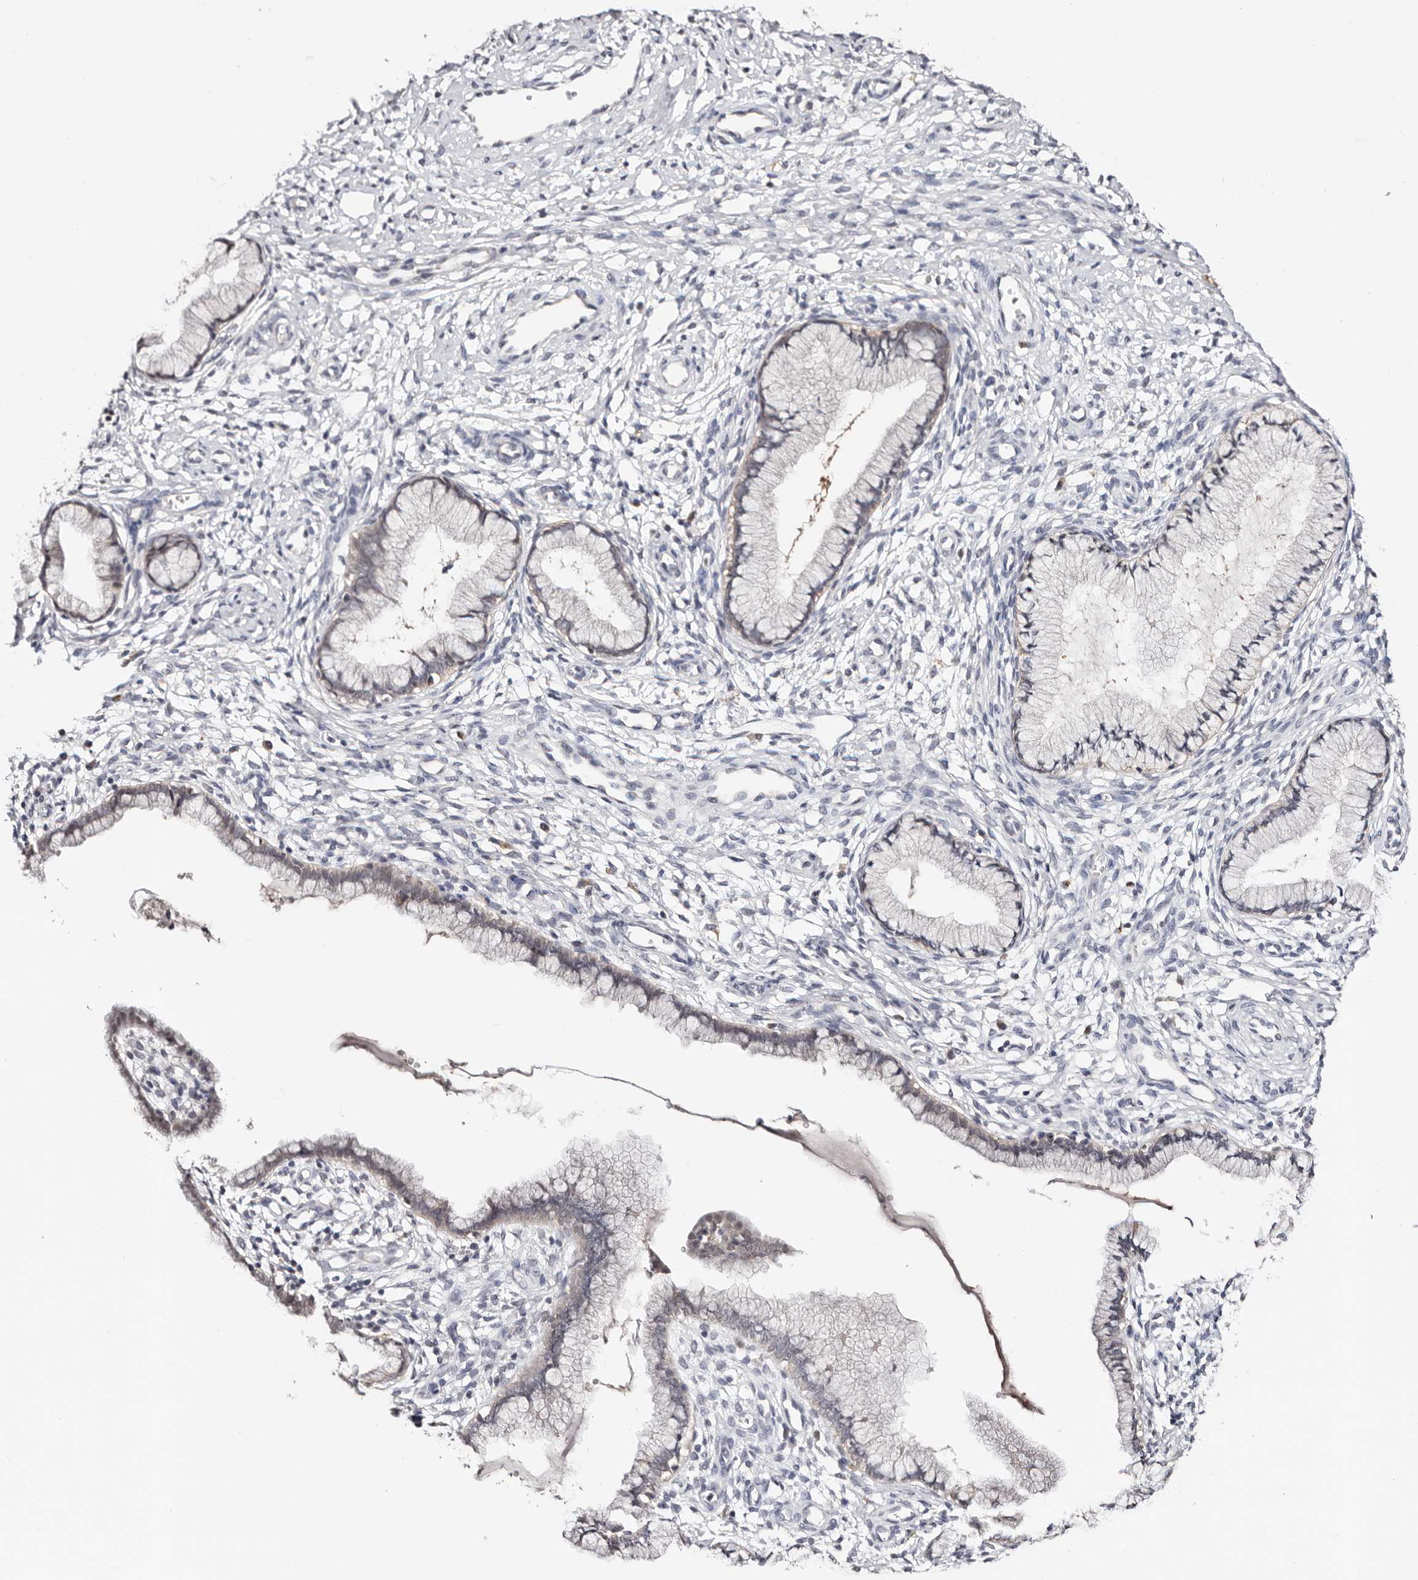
{"staining": {"intensity": "weak", "quantity": "<25%", "location": "nuclear"}, "tissue": "cervix", "cell_type": "Glandular cells", "image_type": "normal", "snomed": [{"axis": "morphology", "description": "Normal tissue, NOS"}, {"axis": "topography", "description": "Cervix"}], "caption": "Immunohistochemistry (IHC) of benign cervix demonstrates no positivity in glandular cells.", "gene": "TYW3", "patient": {"sex": "female", "age": 36}}